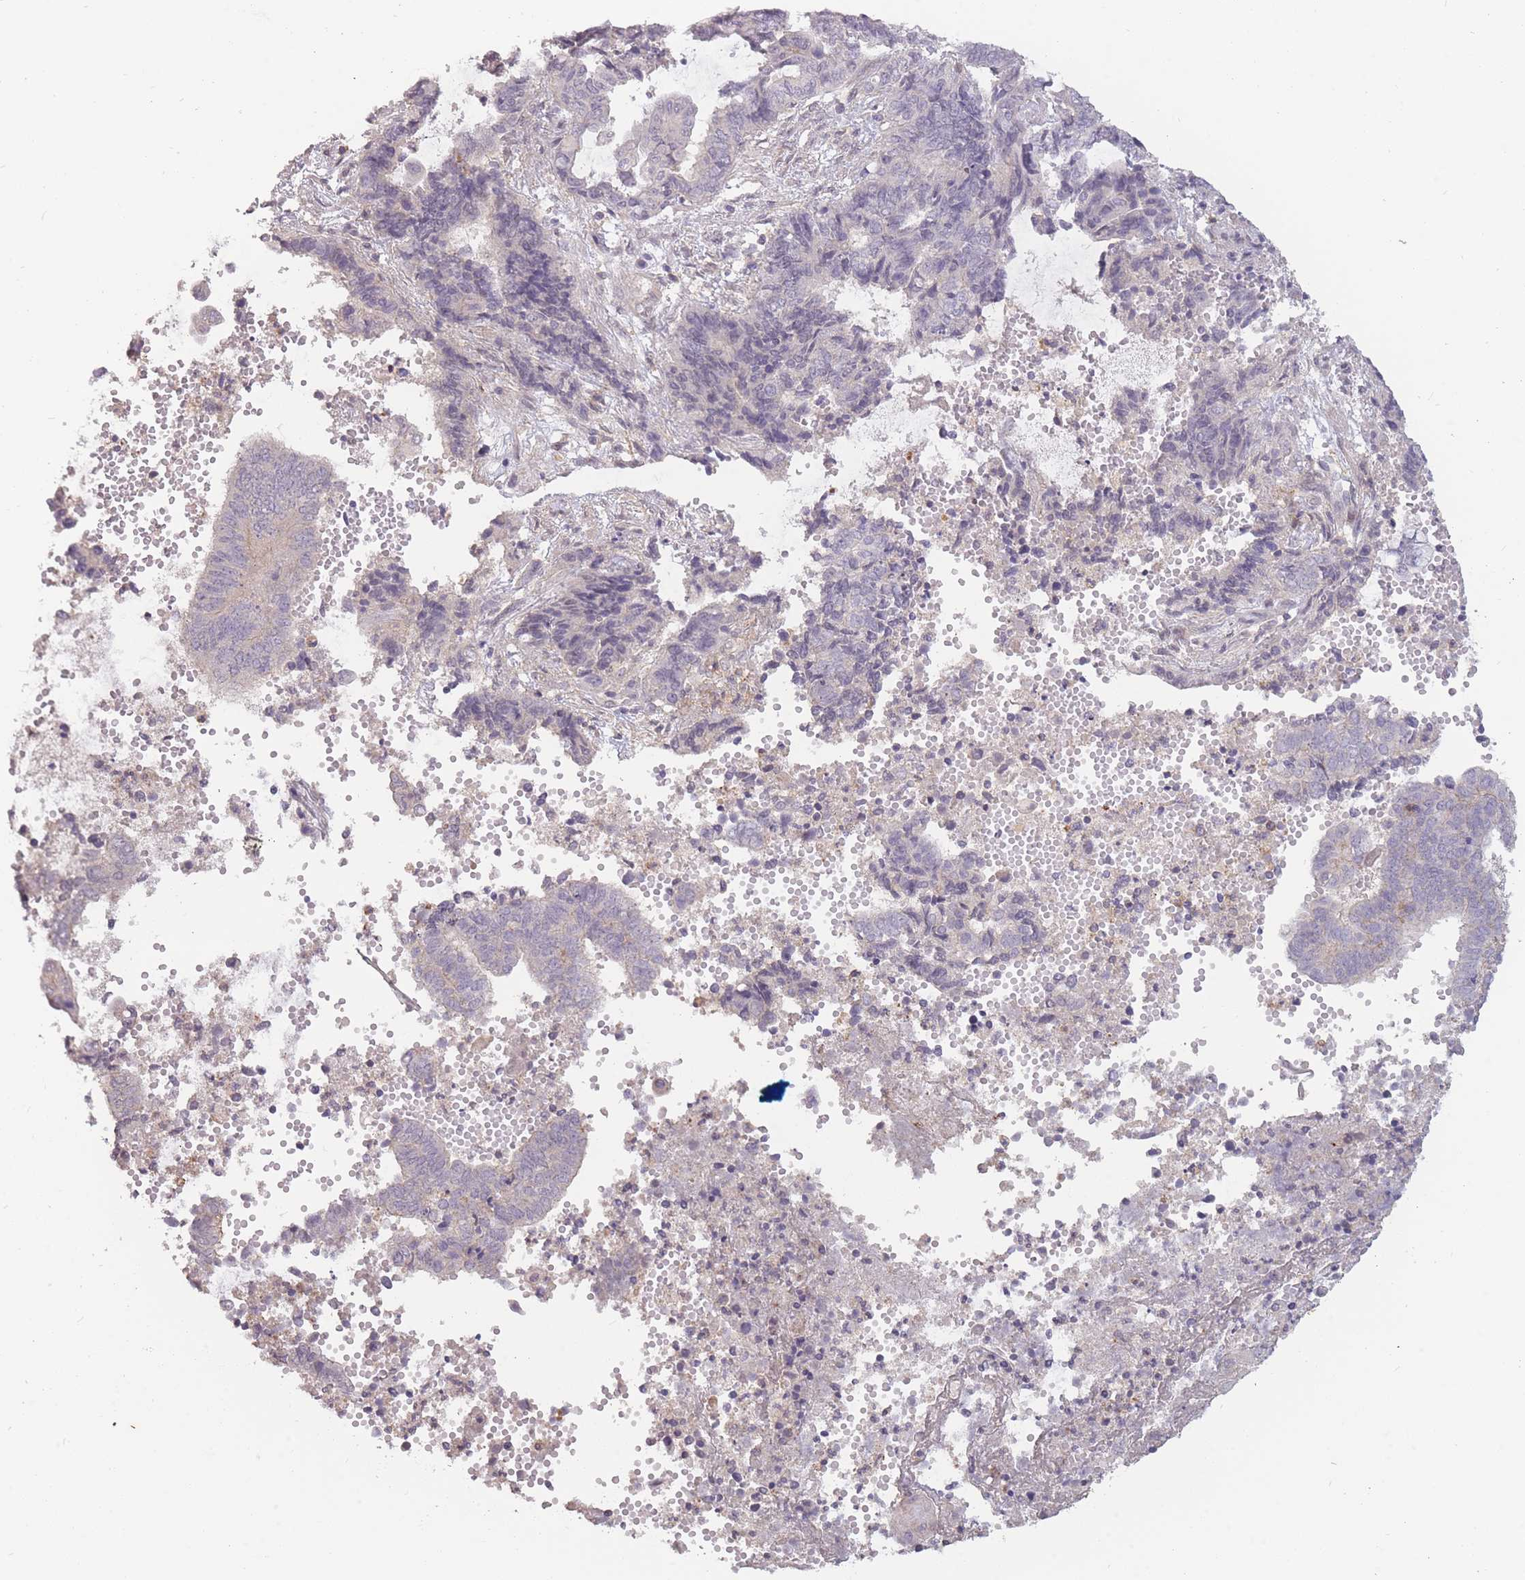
{"staining": {"intensity": "weak", "quantity": "<25%", "location": "cytoplasmic/membranous"}, "tissue": "endometrial cancer", "cell_type": "Tumor cells", "image_type": "cancer", "snomed": [{"axis": "morphology", "description": "Adenocarcinoma, NOS"}, {"axis": "topography", "description": "Uterus"}, {"axis": "topography", "description": "Endometrium"}], "caption": "The IHC image has no significant positivity in tumor cells of endometrial cancer (adenocarcinoma) tissue.", "gene": "TET3", "patient": {"sex": "female", "age": 70}}